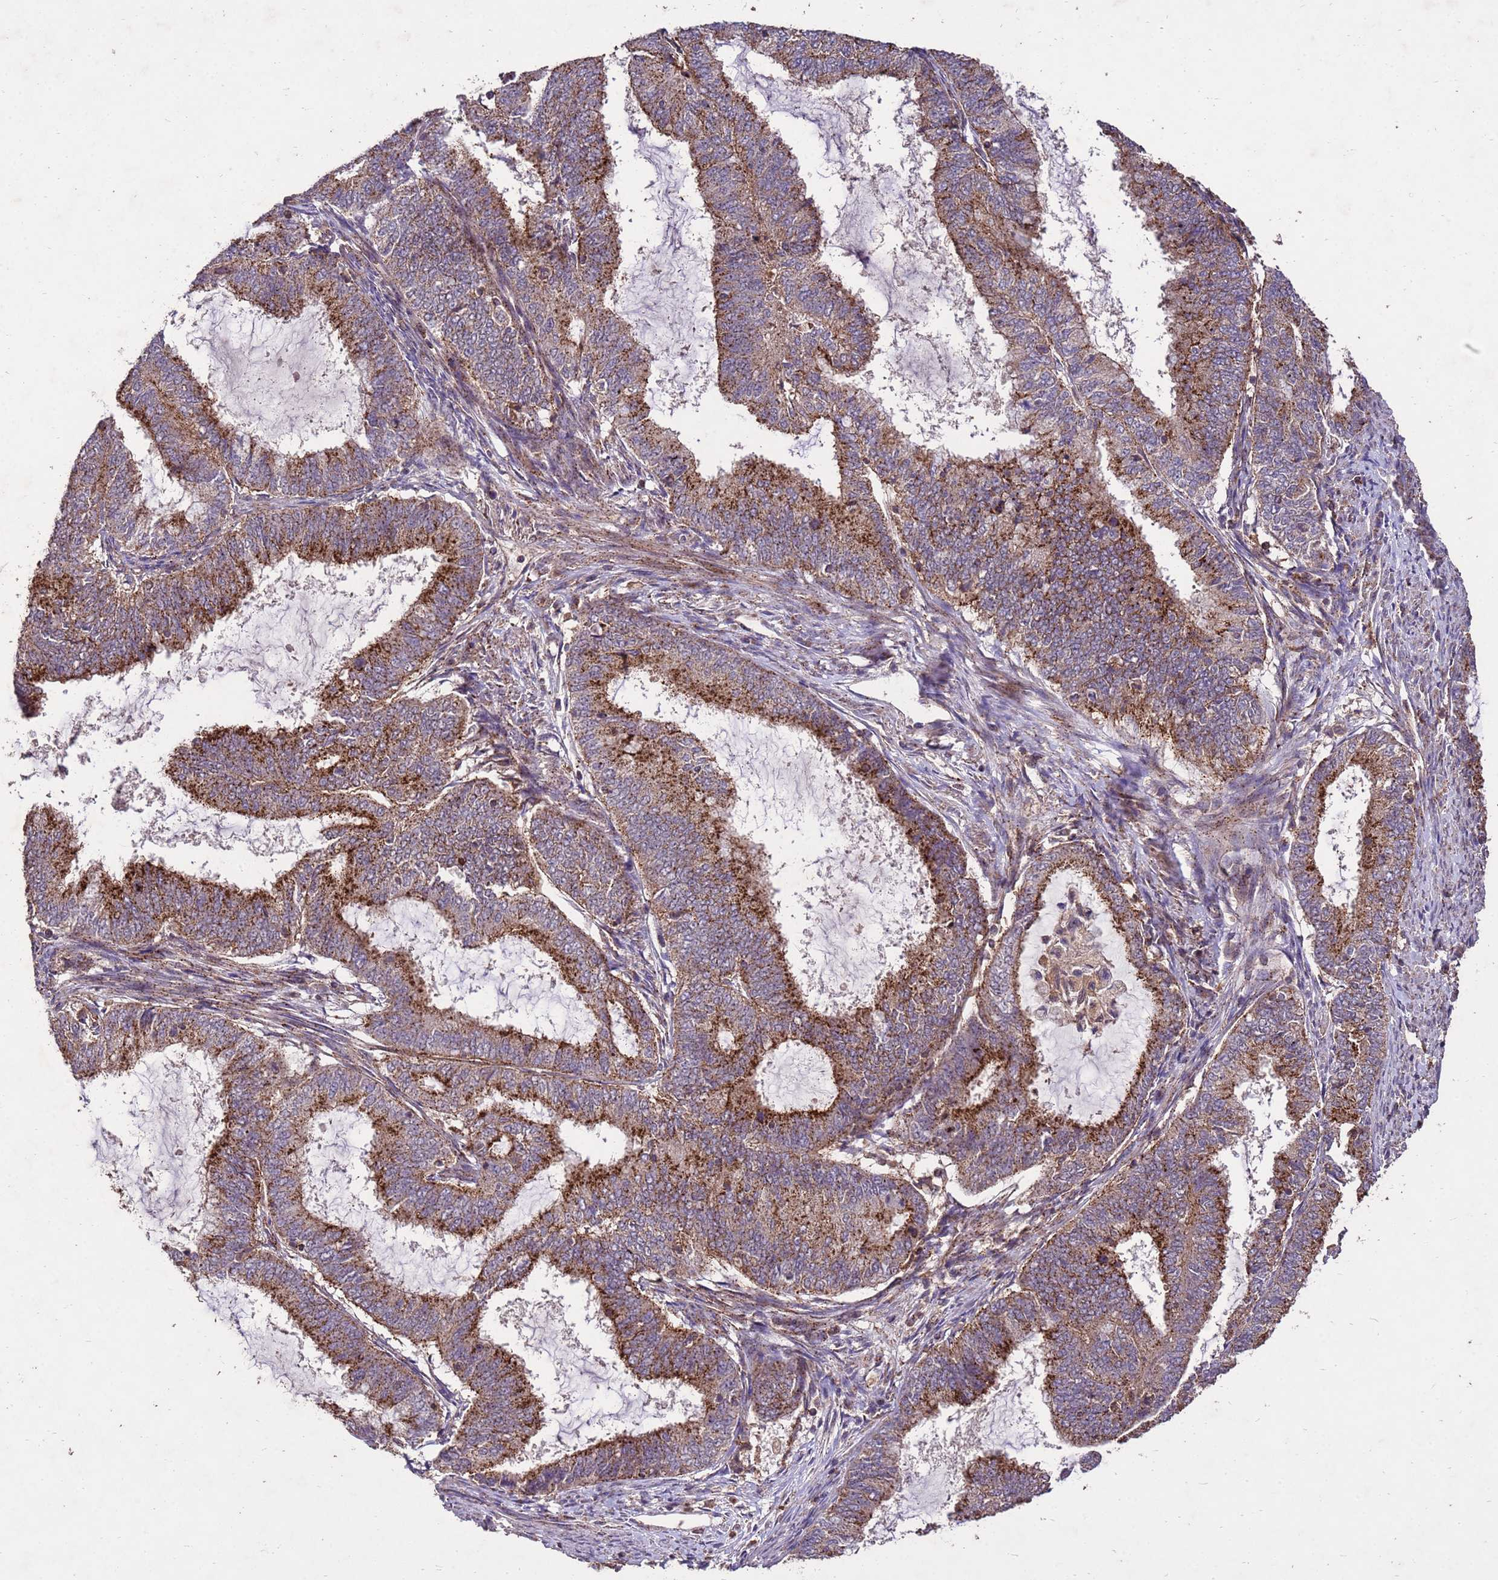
{"staining": {"intensity": "strong", "quantity": ">75%", "location": "cytoplasmic/membranous"}, "tissue": "endometrial cancer", "cell_type": "Tumor cells", "image_type": "cancer", "snomed": [{"axis": "morphology", "description": "Adenocarcinoma, NOS"}, {"axis": "topography", "description": "Endometrium"}], "caption": "High-magnification brightfield microscopy of adenocarcinoma (endometrial) stained with DAB (3,3'-diaminobenzidine) (brown) and counterstained with hematoxylin (blue). tumor cells exhibit strong cytoplasmic/membranous staining is present in approximately>75% of cells. (Brightfield microscopy of DAB IHC at high magnification).", "gene": "TOR4A", "patient": {"sex": "female", "age": 51}}